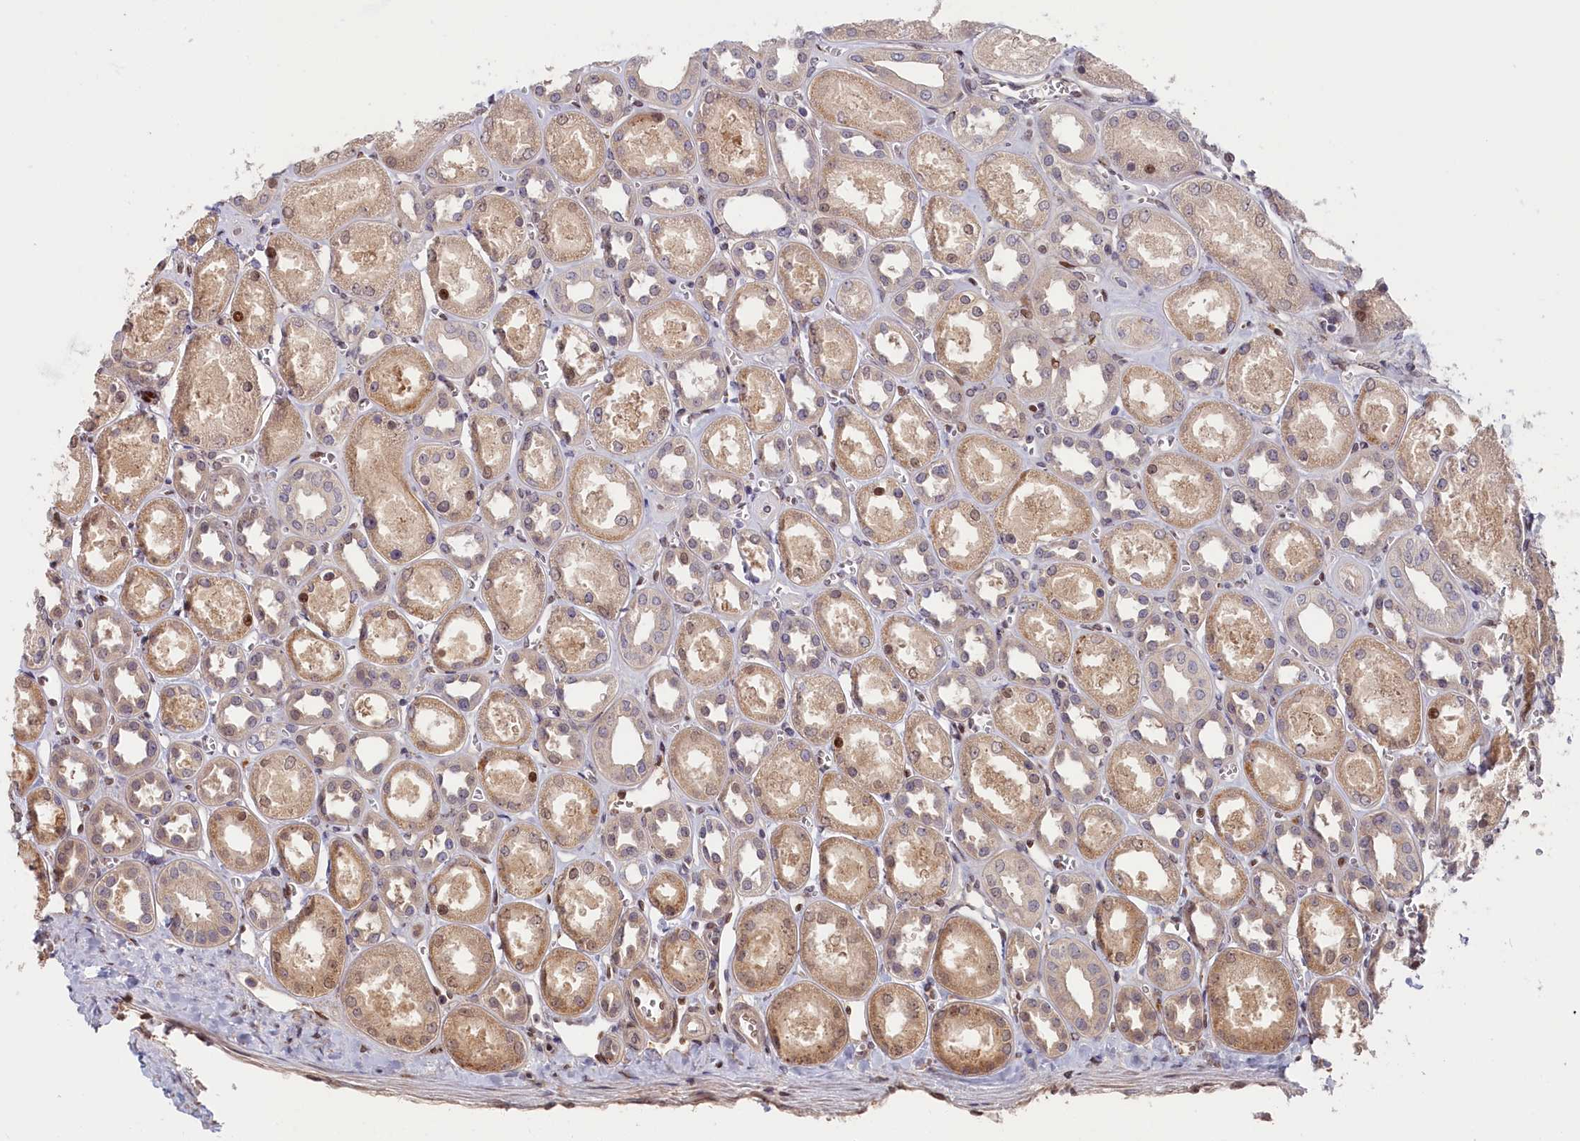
{"staining": {"intensity": "moderate", "quantity": "25%-75%", "location": "nuclear"}, "tissue": "kidney", "cell_type": "Cells in glomeruli", "image_type": "normal", "snomed": [{"axis": "morphology", "description": "Normal tissue, NOS"}, {"axis": "morphology", "description": "Adenocarcinoma, NOS"}, {"axis": "topography", "description": "Kidney"}], "caption": "An immunohistochemistry (IHC) photomicrograph of benign tissue is shown. Protein staining in brown labels moderate nuclear positivity in kidney within cells in glomeruli.", "gene": "CHST12", "patient": {"sex": "female", "age": 68}}